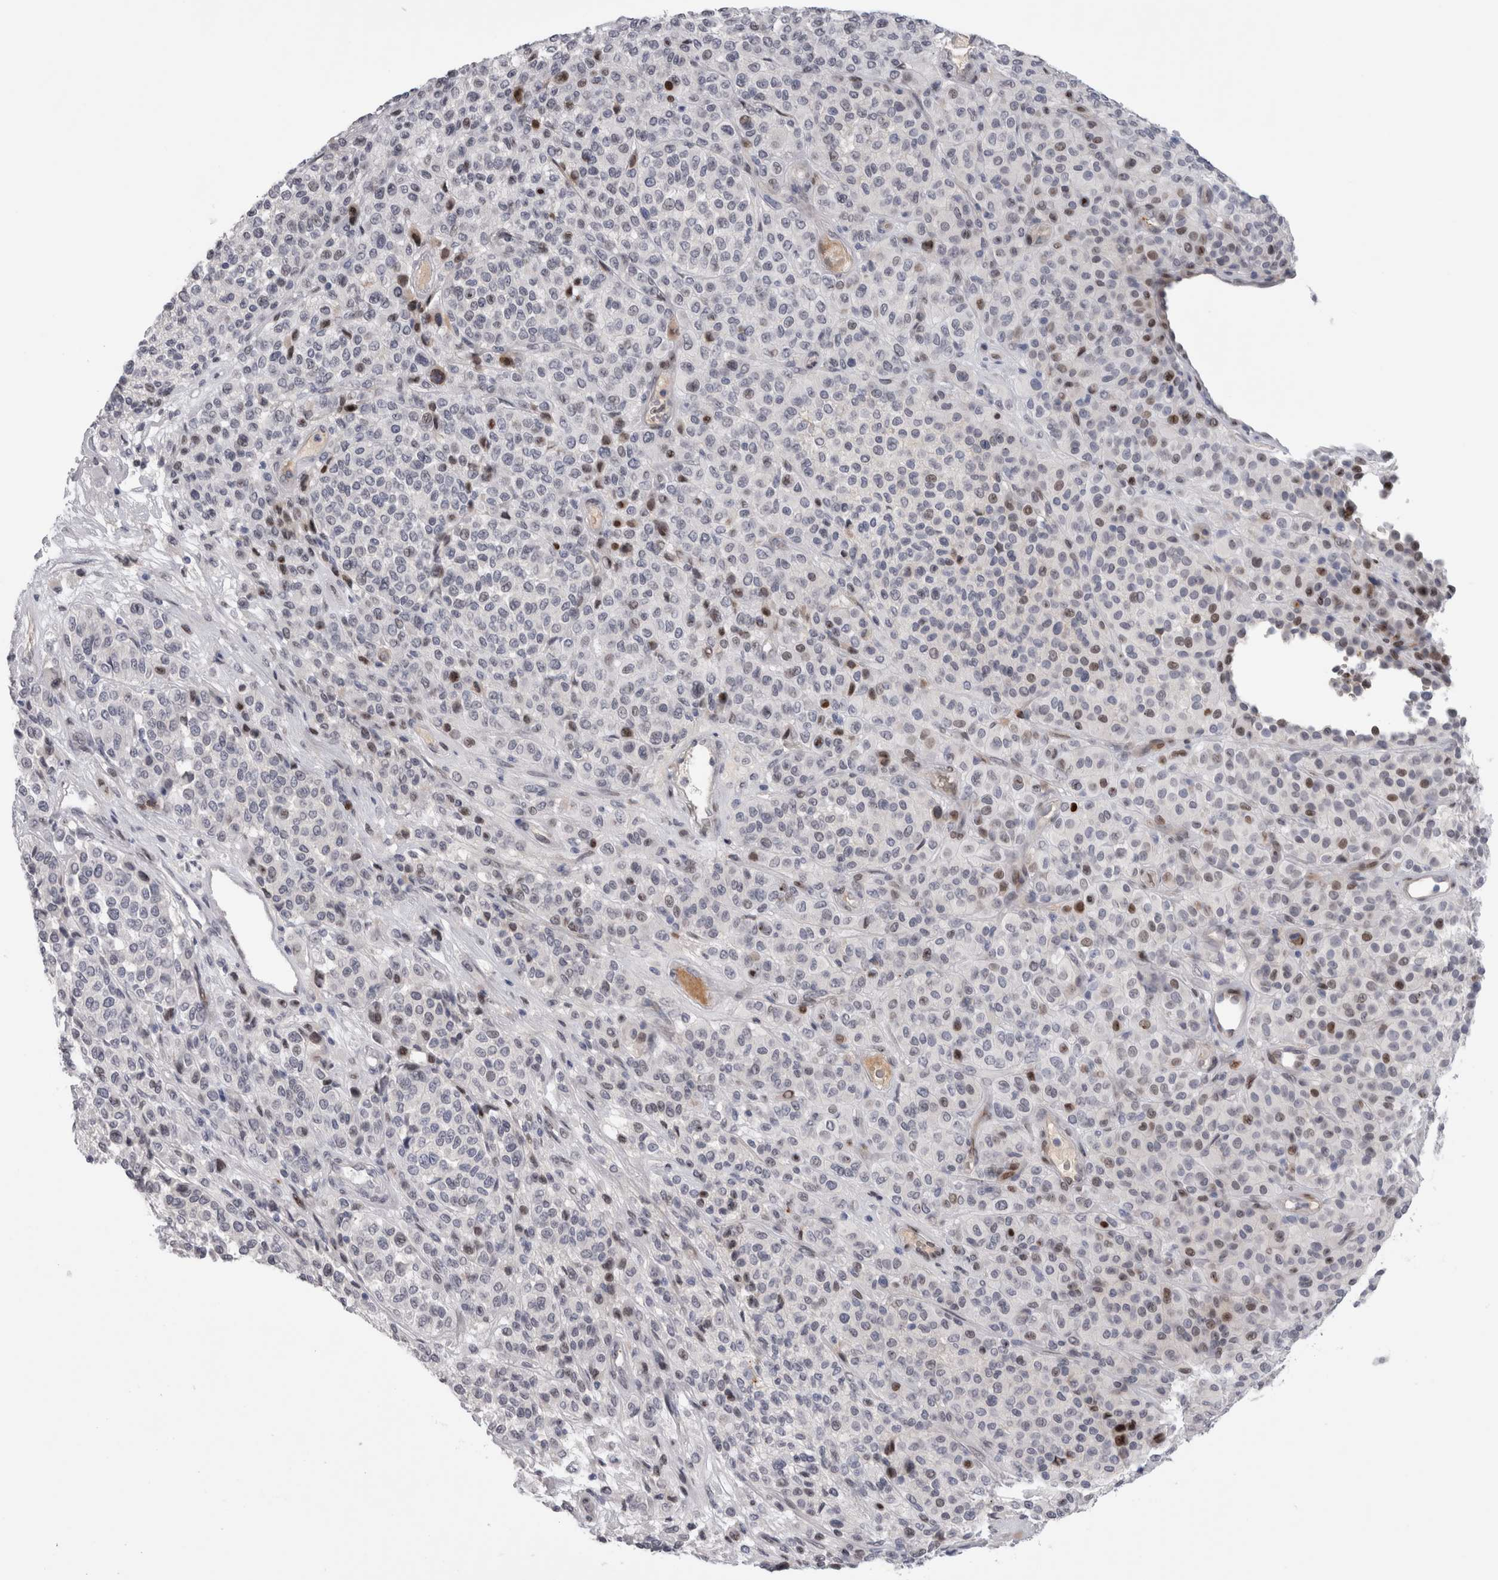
{"staining": {"intensity": "moderate", "quantity": "<25%", "location": "nuclear"}, "tissue": "melanoma", "cell_type": "Tumor cells", "image_type": "cancer", "snomed": [{"axis": "morphology", "description": "Malignant melanoma, Metastatic site"}, {"axis": "topography", "description": "Pancreas"}], "caption": "Melanoma stained with immunohistochemistry shows moderate nuclear expression in approximately <25% of tumor cells.", "gene": "DMTN", "patient": {"sex": "female", "age": 30}}